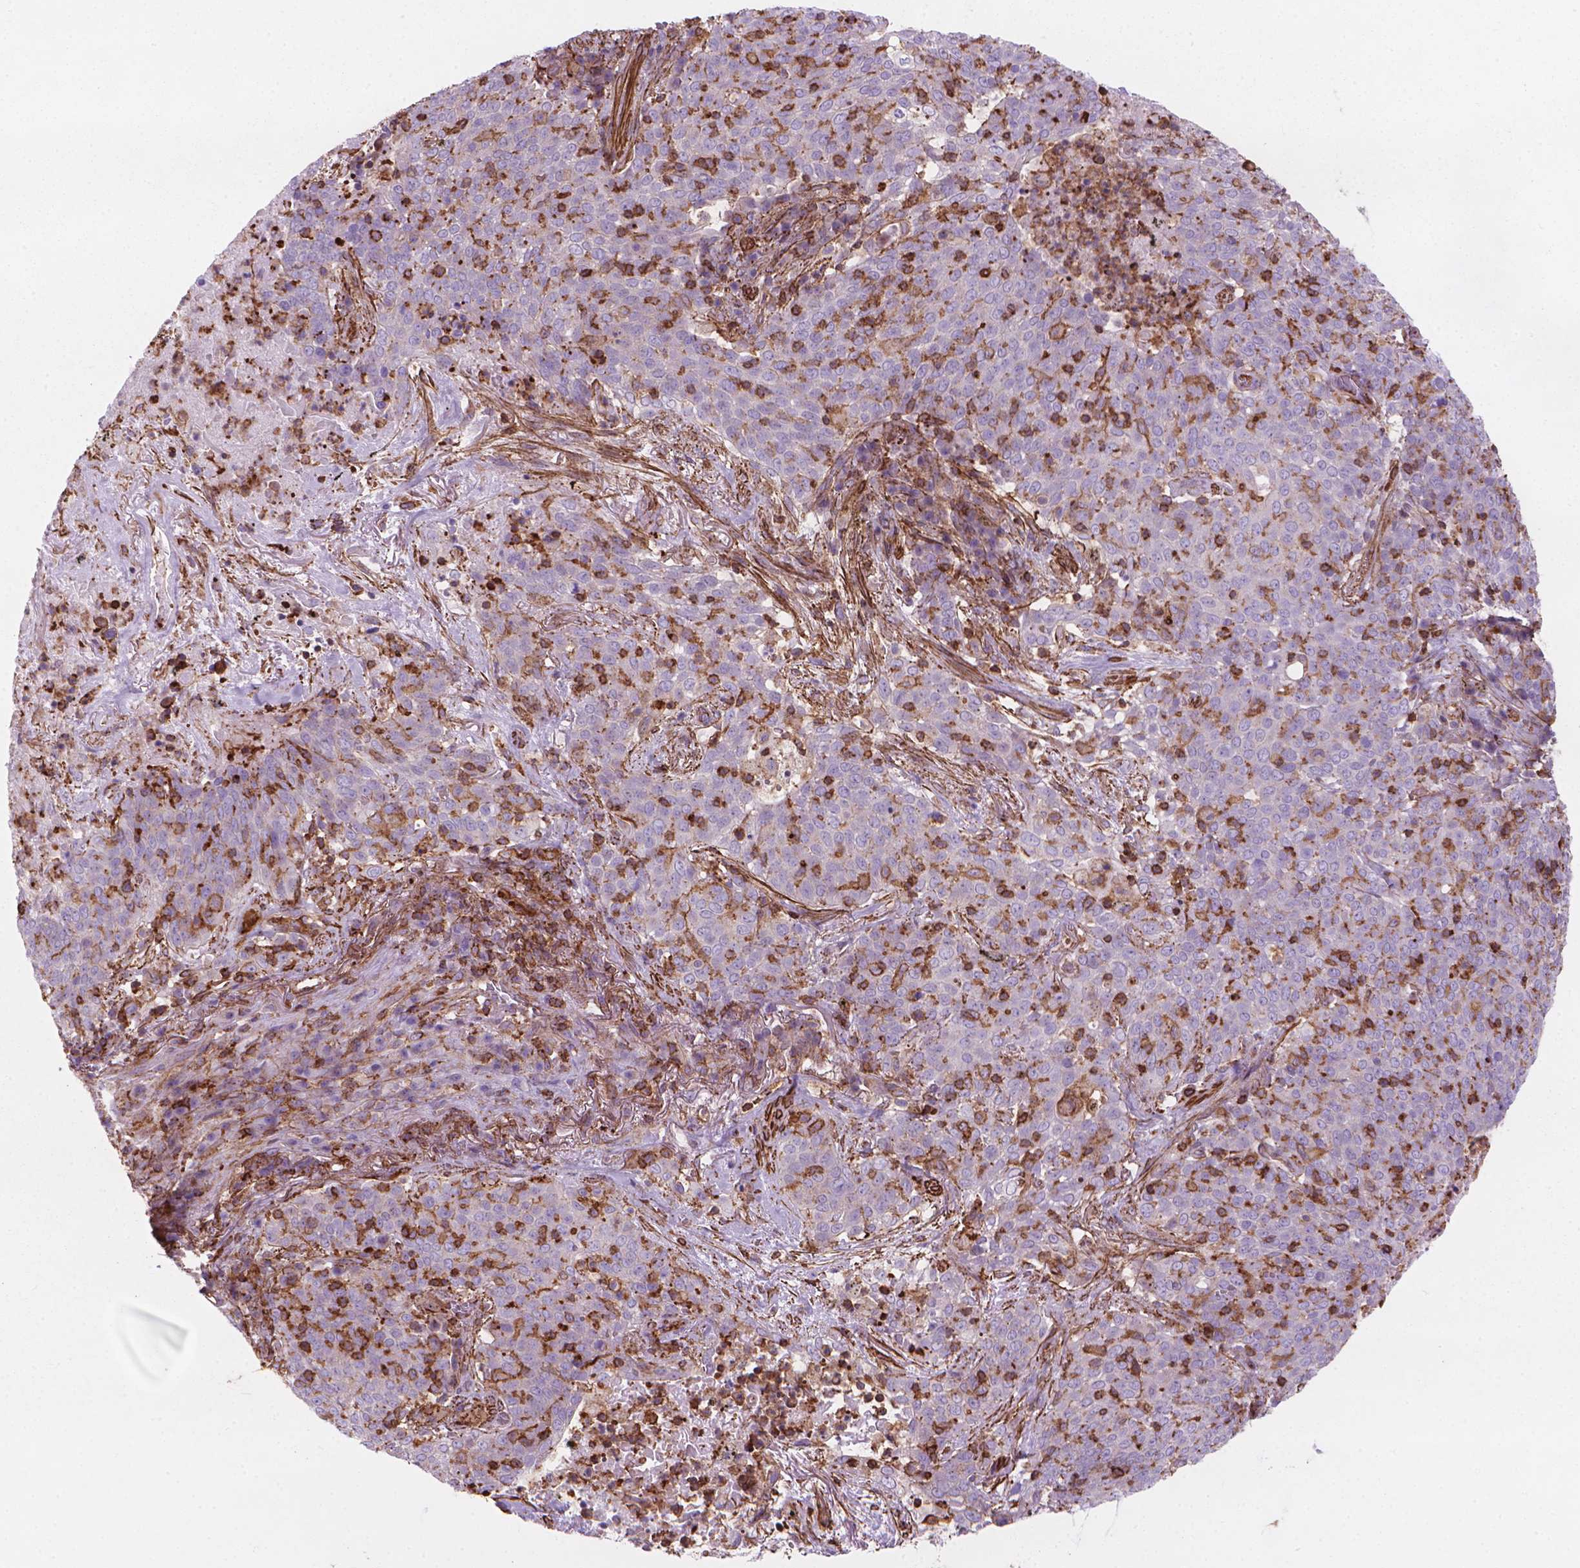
{"staining": {"intensity": "moderate", "quantity": "<25%", "location": "cytoplasmic/membranous"}, "tissue": "lung cancer", "cell_type": "Tumor cells", "image_type": "cancer", "snomed": [{"axis": "morphology", "description": "Squamous cell carcinoma, NOS"}, {"axis": "topography", "description": "Lung"}], "caption": "Tumor cells display moderate cytoplasmic/membranous positivity in about <25% of cells in squamous cell carcinoma (lung). Nuclei are stained in blue.", "gene": "PATJ", "patient": {"sex": "male", "age": 82}}